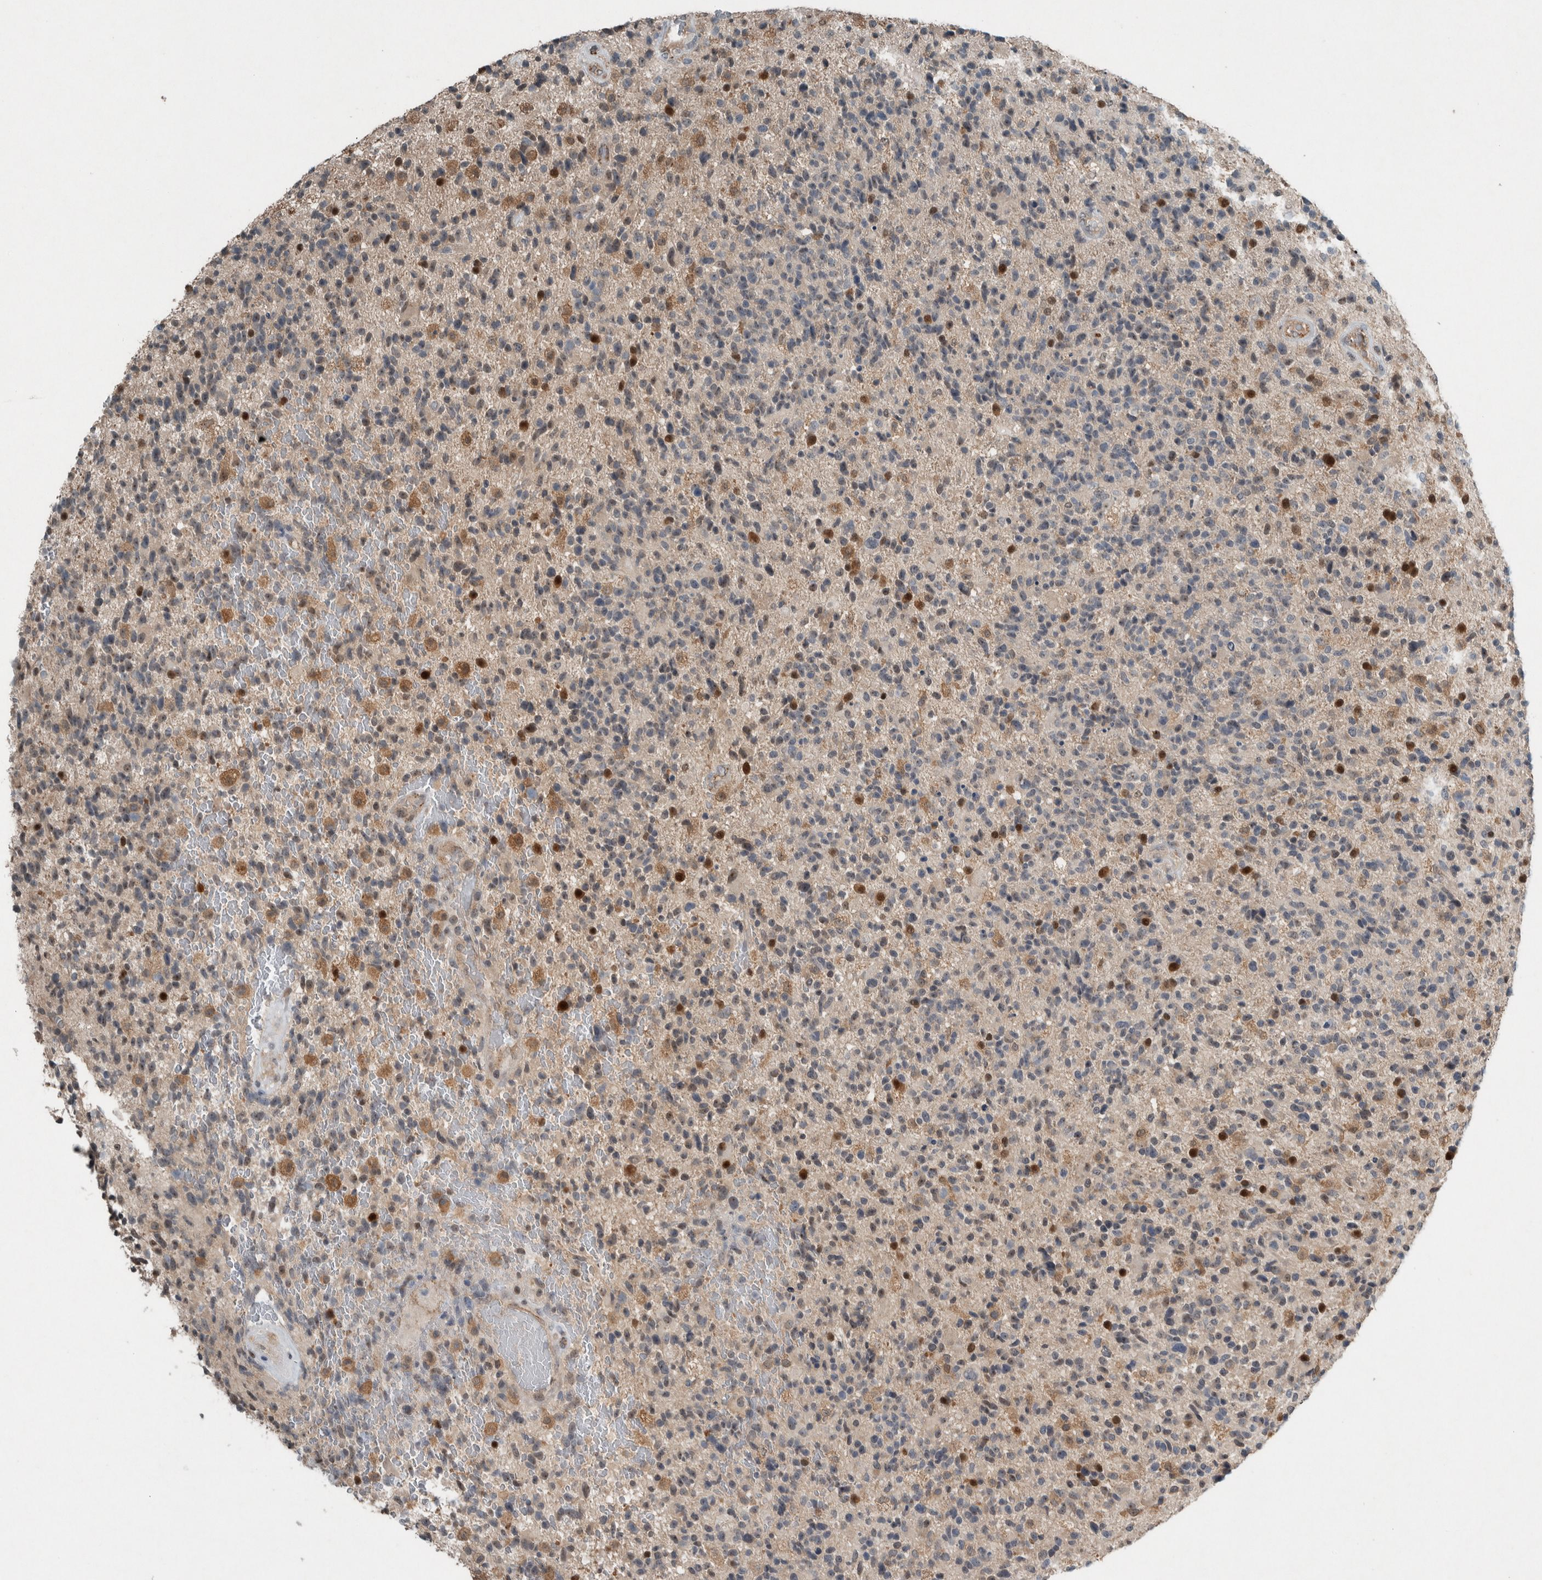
{"staining": {"intensity": "negative", "quantity": "none", "location": "none"}, "tissue": "glioma", "cell_type": "Tumor cells", "image_type": "cancer", "snomed": [{"axis": "morphology", "description": "Glioma, malignant, High grade"}, {"axis": "topography", "description": "Brain"}], "caption": "The photomicrograph reveals no significant staining in tumor cells of glioma.", "gene": "RALGDS", "patient": {"sex": "male", "age": 72}}